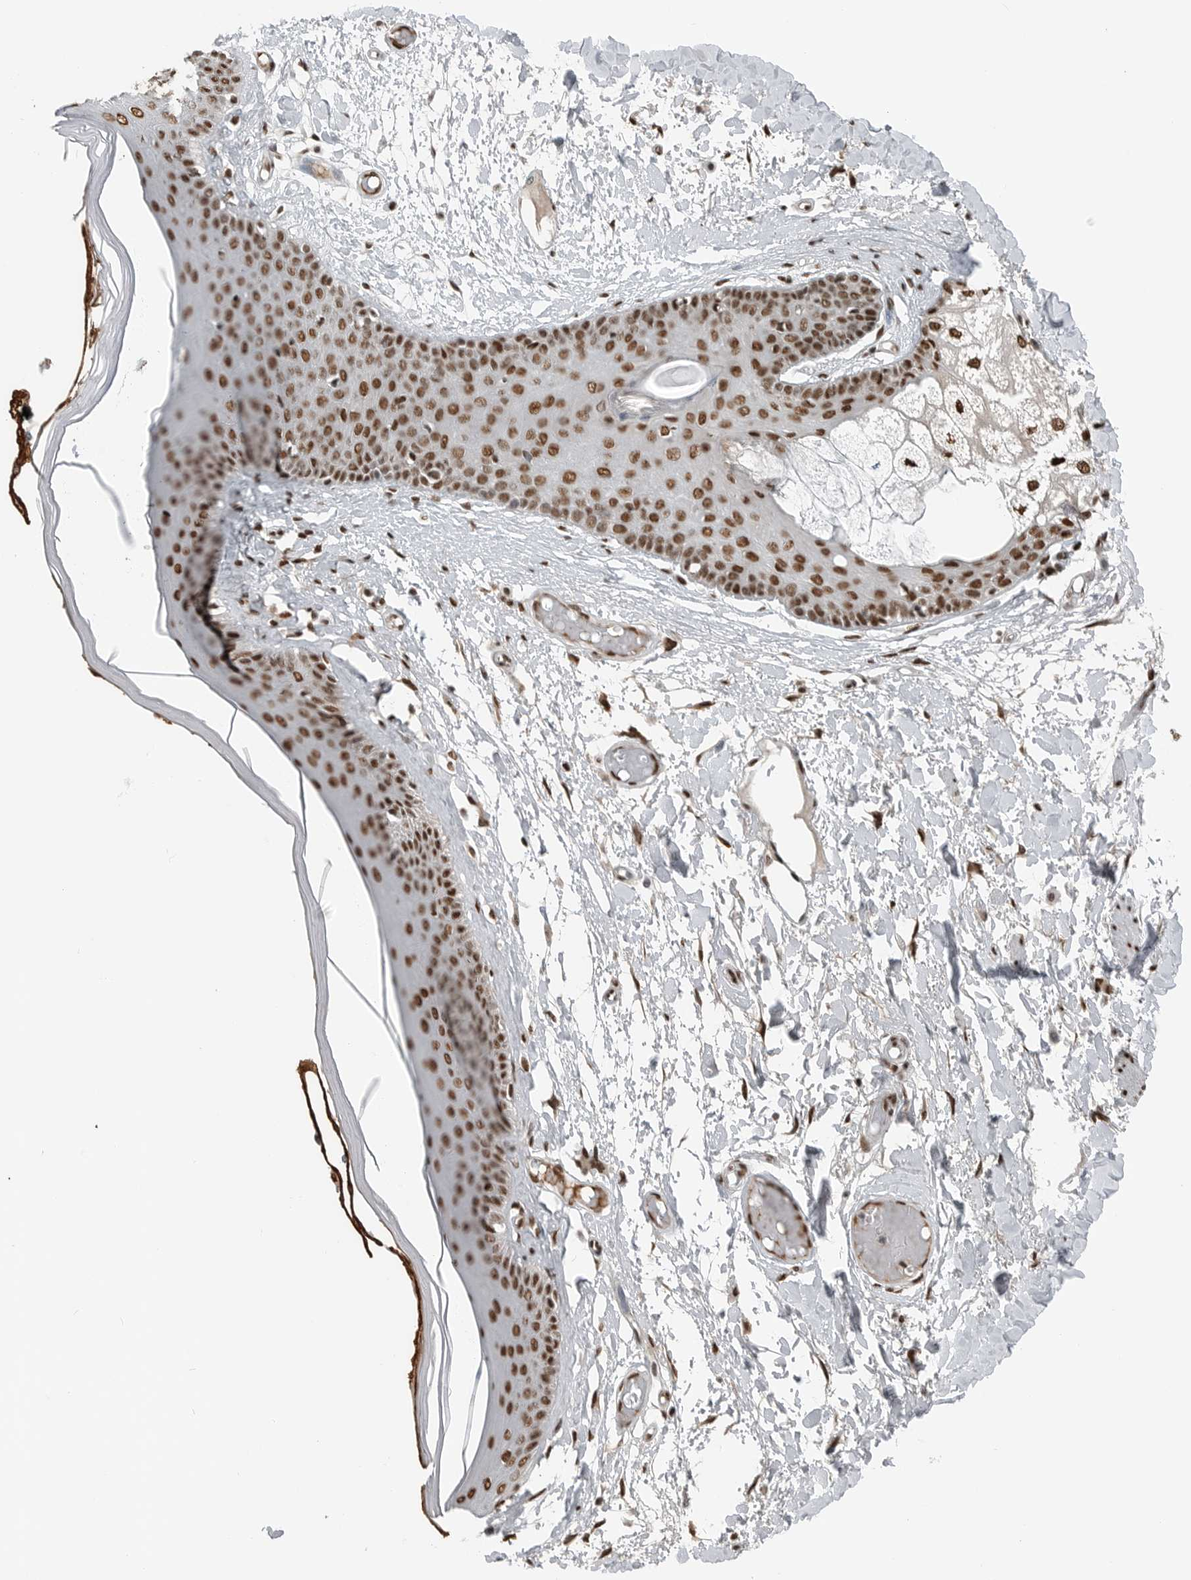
{"staining": {"intensity": "strong", "quantity": ">75%", "location": "nuclear"}, "tissue": "skin", "cell_type": "Epidermal cells", "image_type": "normal", "snomed": [{"axis": "morphology", "description": "Normal tissue, NOS"}, {"axis": "topography", "description": "Vulva"}], "caption": "The micrograph reveals a brown stain indicating the presence of a protein in the nuclear of epidermal cells in skin. Ihc stains the protein of interest in brown and the nuclei are stained blue.", "gene": "BLZF1", "patient": {"sex": "female", "age": 73}}